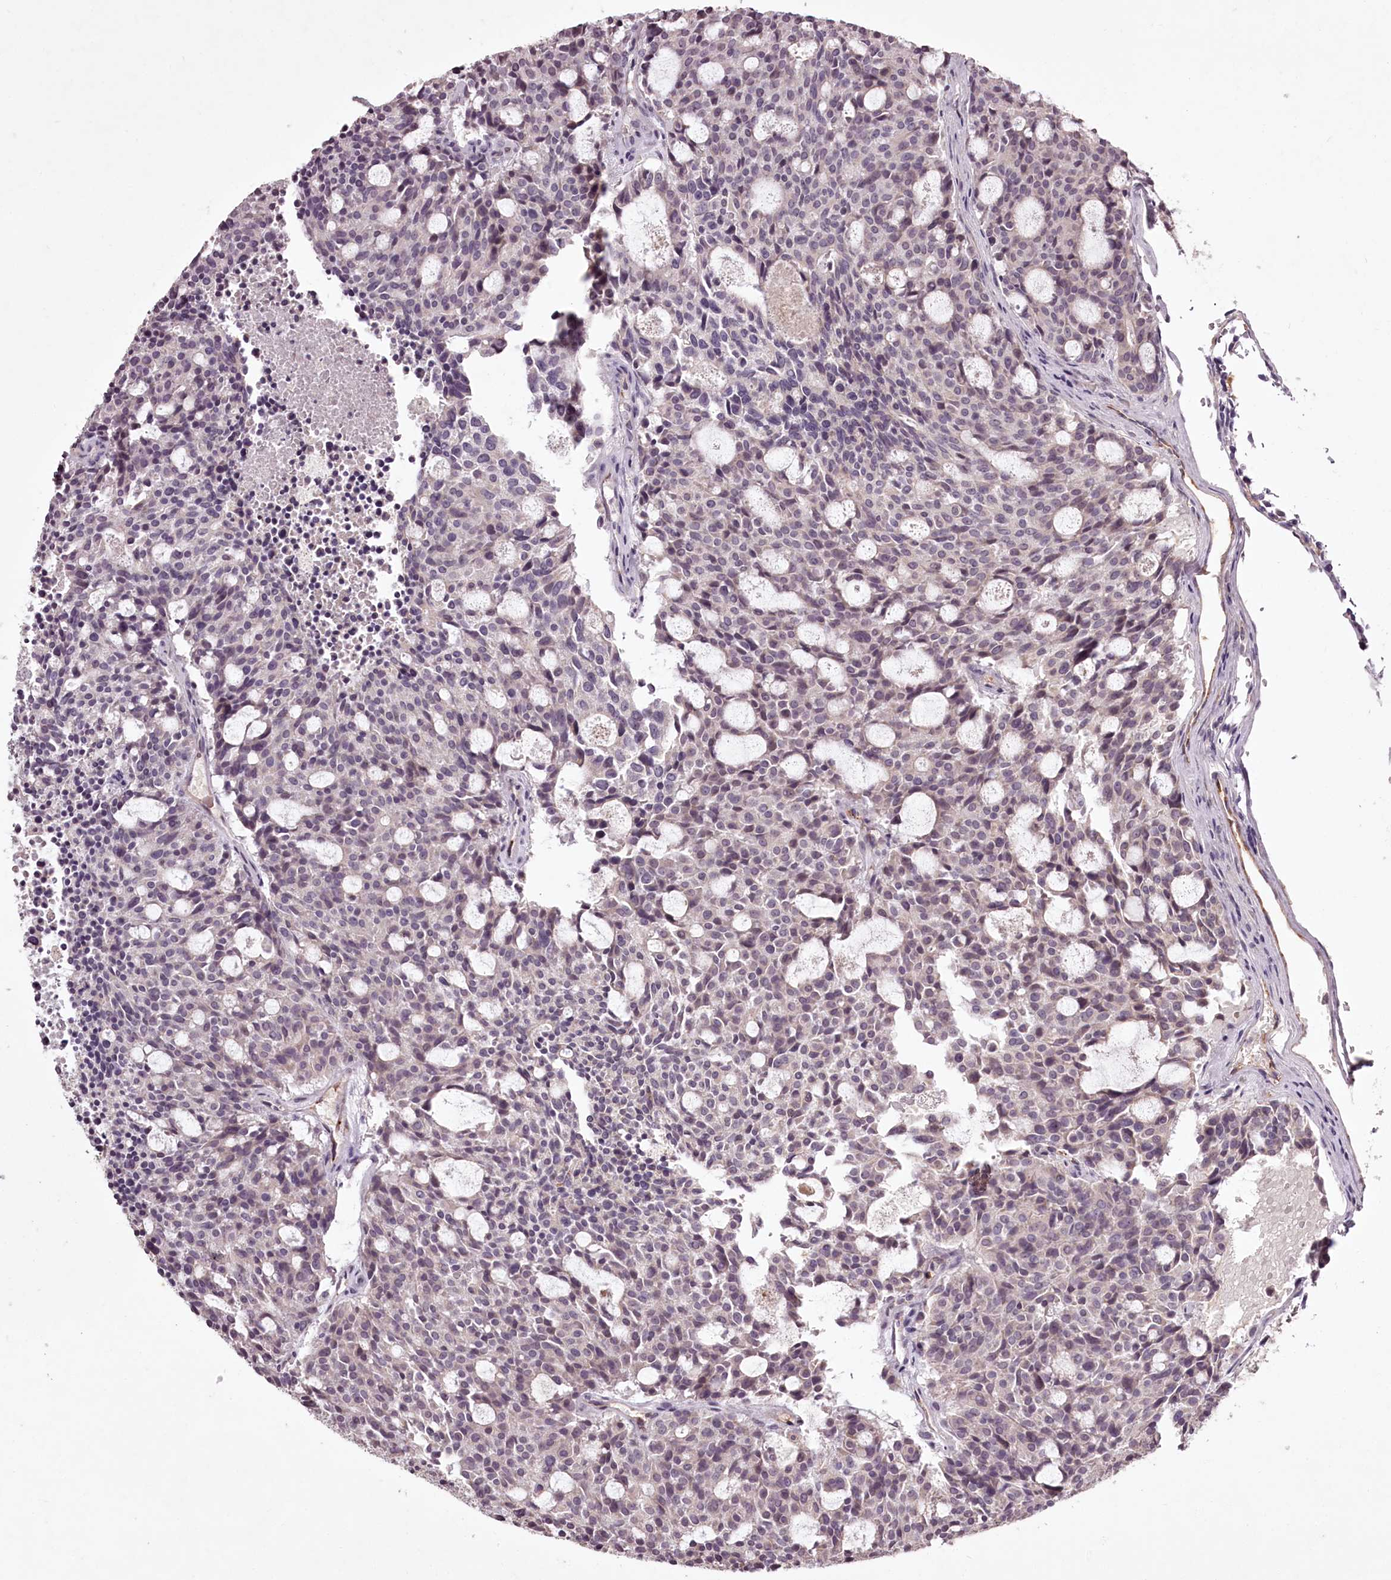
{"staining": {"intensity": "negative", "quantity": "none", "location": "none"}, "tissue": "carcinoid", "cell_type": "Tumor cells", "image_type": "cancer", "snomed": [{"axis": "morphology", "description": "Carcinoid, malignant, NOS"}, {"axis": "topography", "description": "Pancreas"}], "caption": "High power microscopy micrograph of an immunohistochemistry (IHC) micrograph of carcinoid (malignant), revealing no significant staining in tumor cells.", "gene": "RBMXL2", "patient": {"sex": "female", "age": 54}}